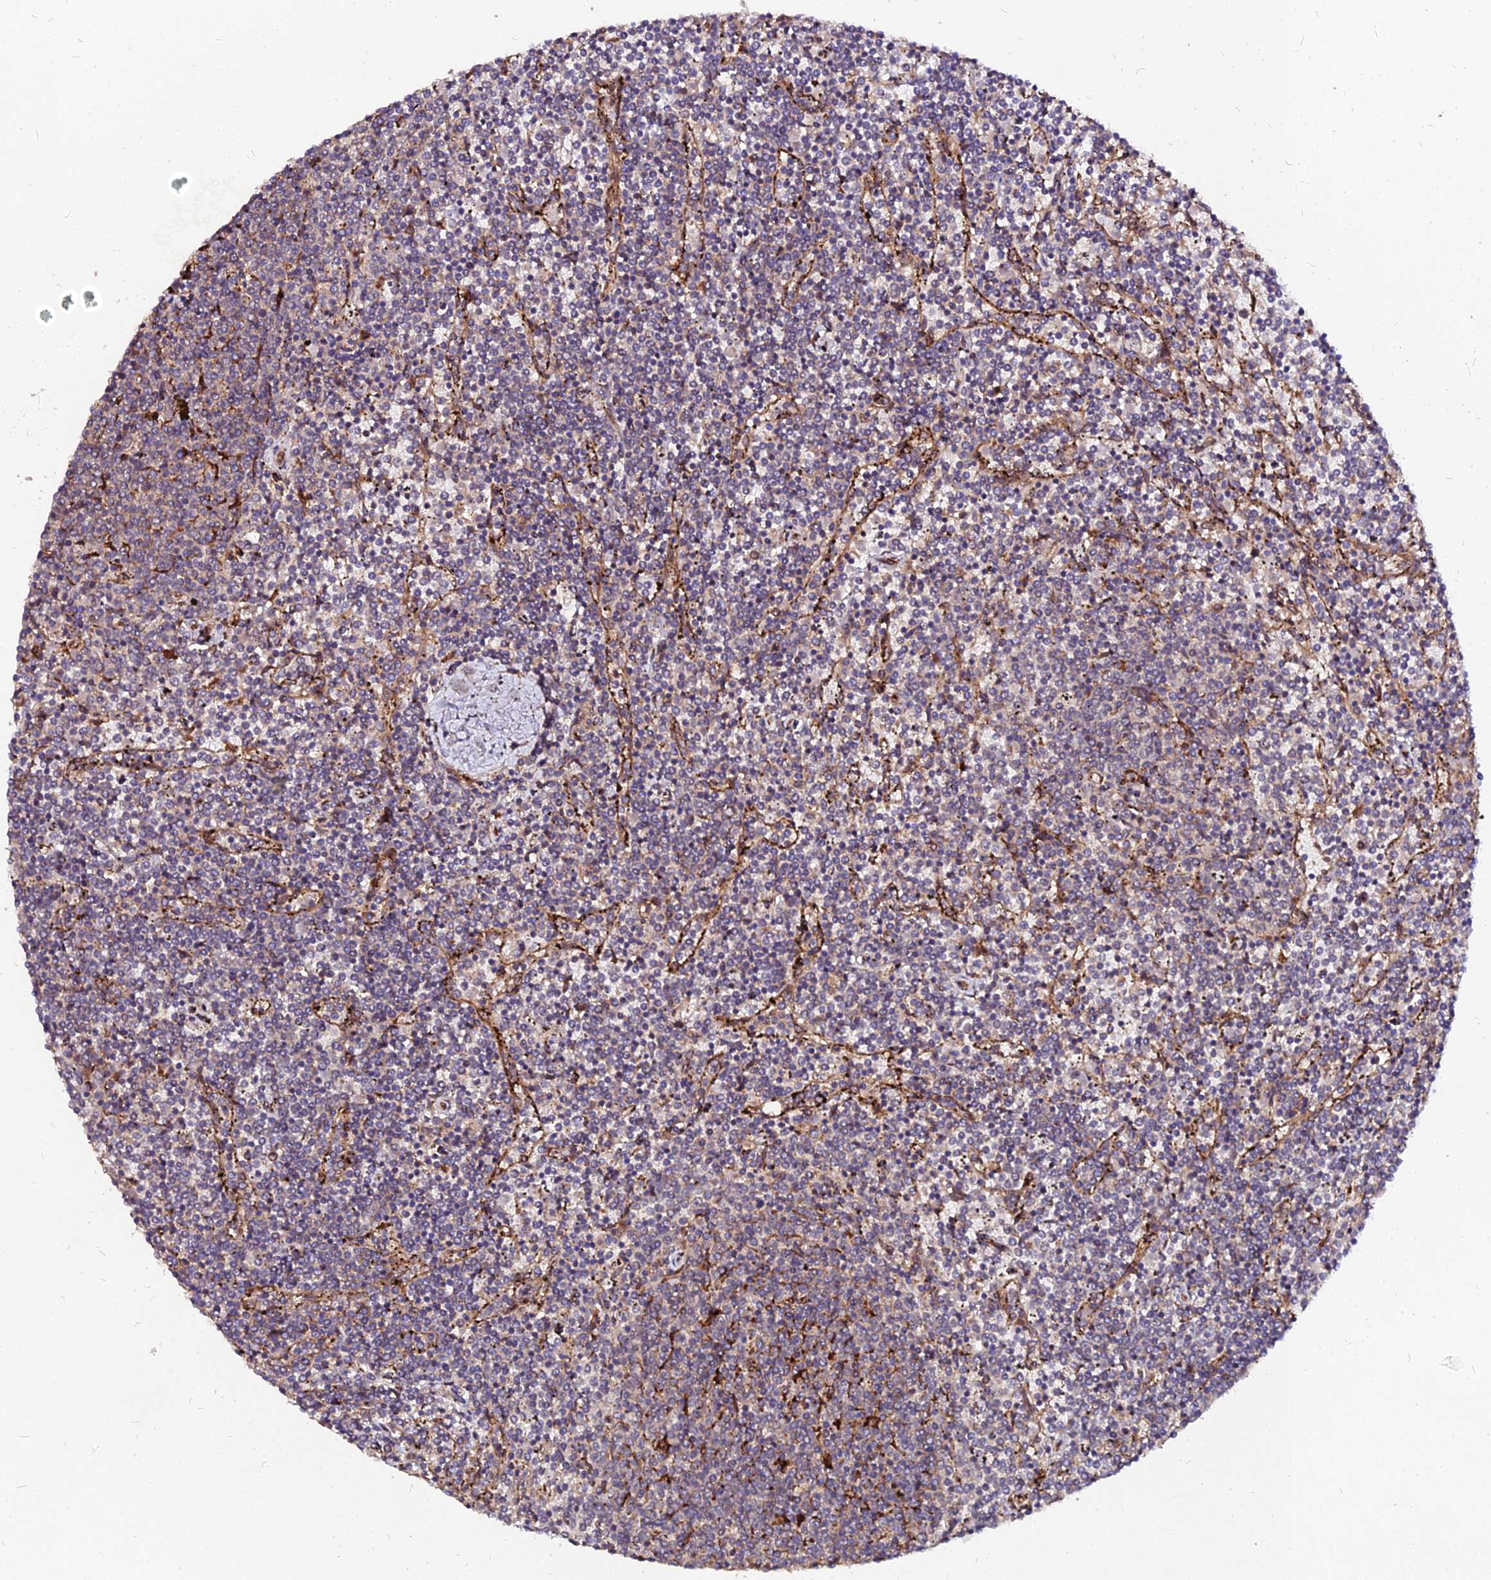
{"staining": {"intensity": "weak", "quantity": "25%-75%", "location": "cytoplasmic/membranous"}, "tissue": "lymphoma", "cell_type": "Tumor cells", "image_type": "cancer", "snomed": [{"axis": "morphology", "description": "Malignant lymphoma, non-Hodgkin's type, Low grade"}, {"axis": "topography", "description": "Spleen"}], "caption": "IHC micrograph of neoplastic tissue: malignant lymphoma, non-Hodgkin's type (low-grade) stained using immunohistochemistry (IHC) displays low levels of weak protein expression localized specifically in the cytoplasmic/membranous of tumor cells, appearing as a cytoplasmic/membranous brown color.", "gene": "PDE4D", "patient": {"sex": "female", "age": 50}}